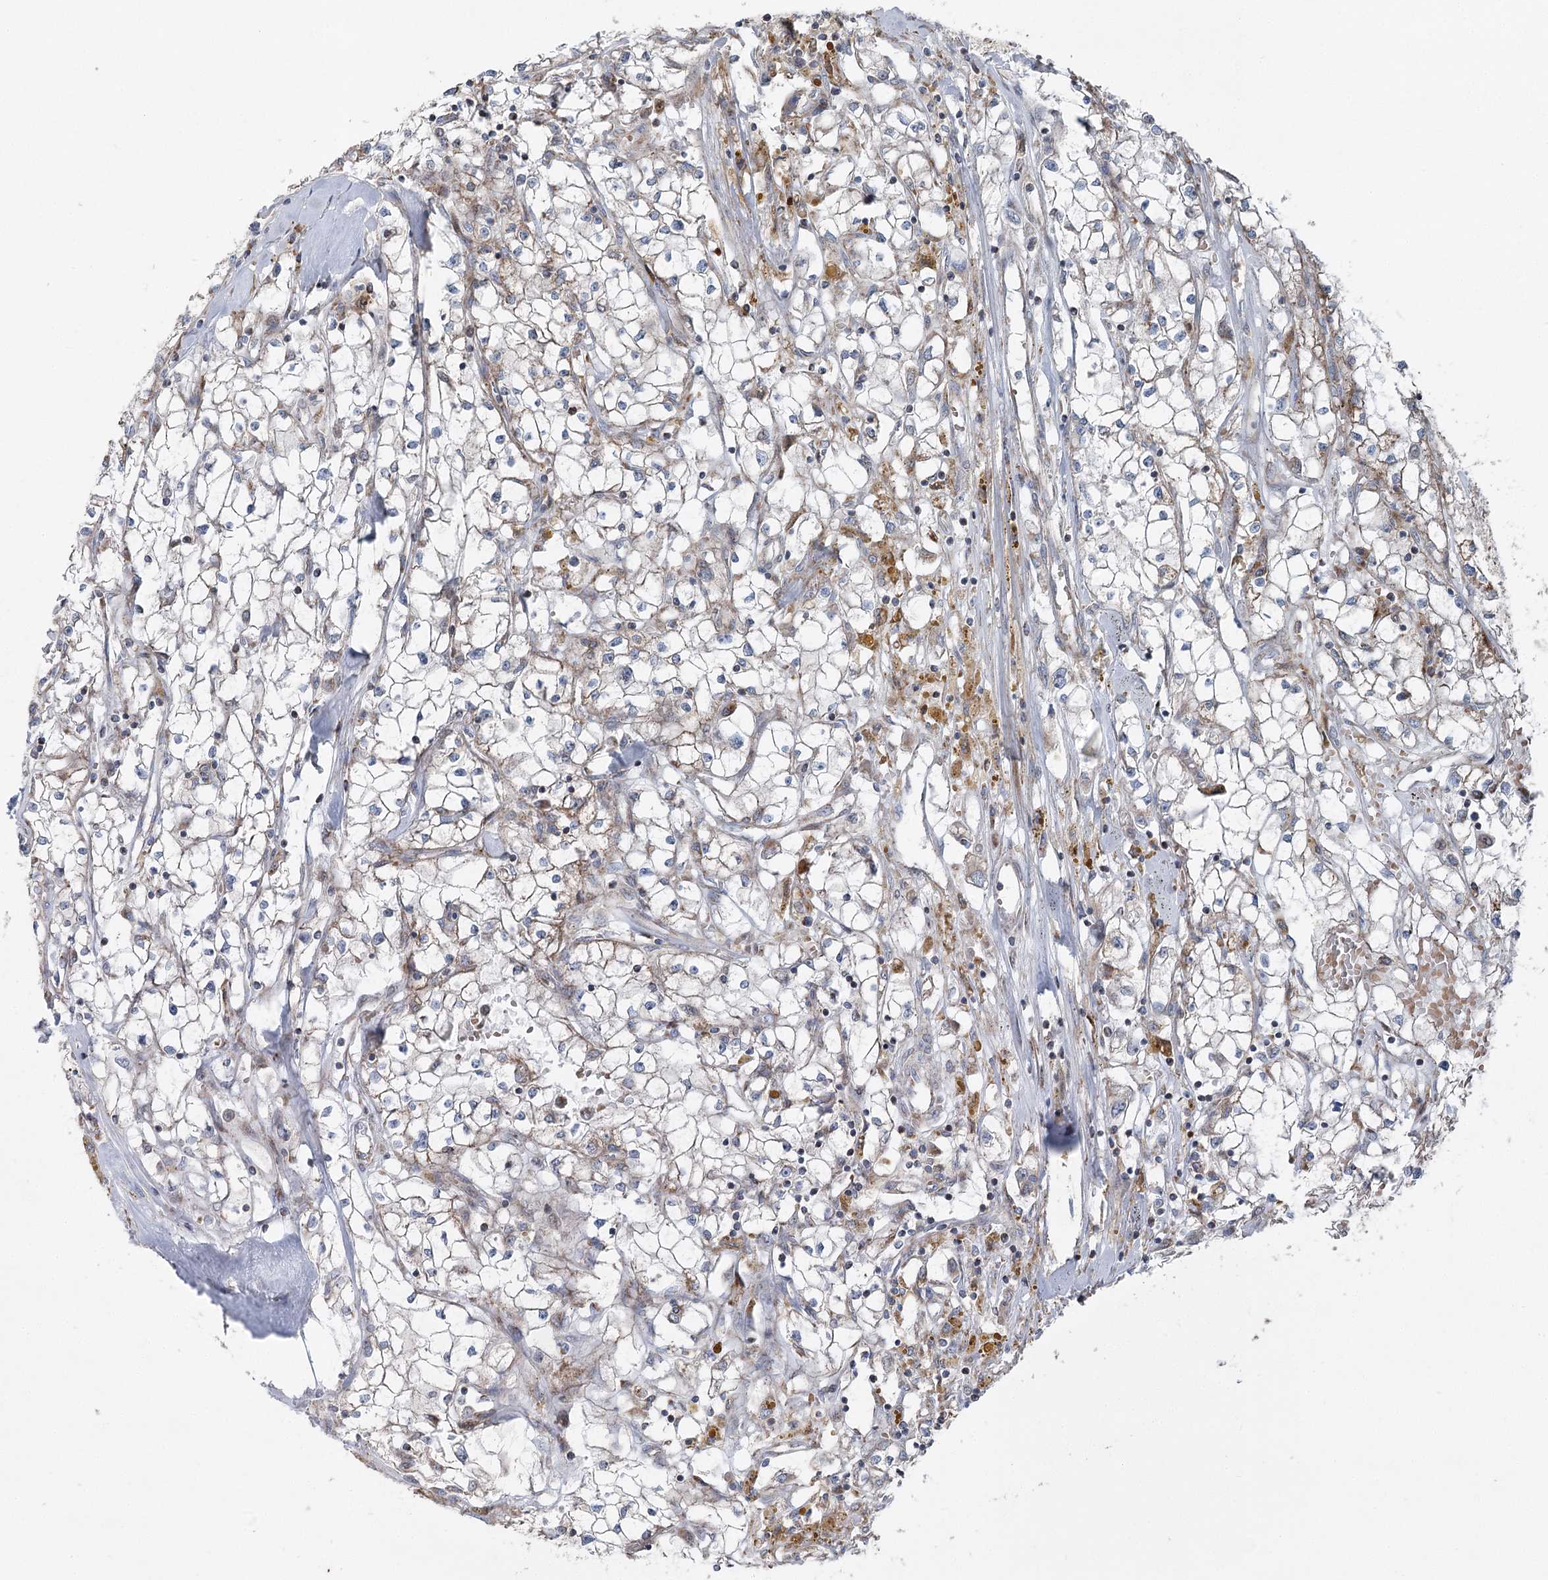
{"staining": {"intensity": "moderate", "quantity": "25%-75%", "location": "cytoplasmic/membranous"}, "tissue": "renal cancer", "cell_type": "Tumor cells", "image_type": "cancer", "snomed": [{"axis": "morphology", "description": "Adenocarcinoma, NOS"}, {"axis": "topography", "description": "Kidney"}], "caption": "Approximately 25%-75% of tumor cells in human adenocarcinoma (renal) reveal moderate cytoplasmic/membranous protein expression as visualized by brown immunohistochemical staining.", "gene": "UCN3", "patient": {"sex": "male", "age": 56}}